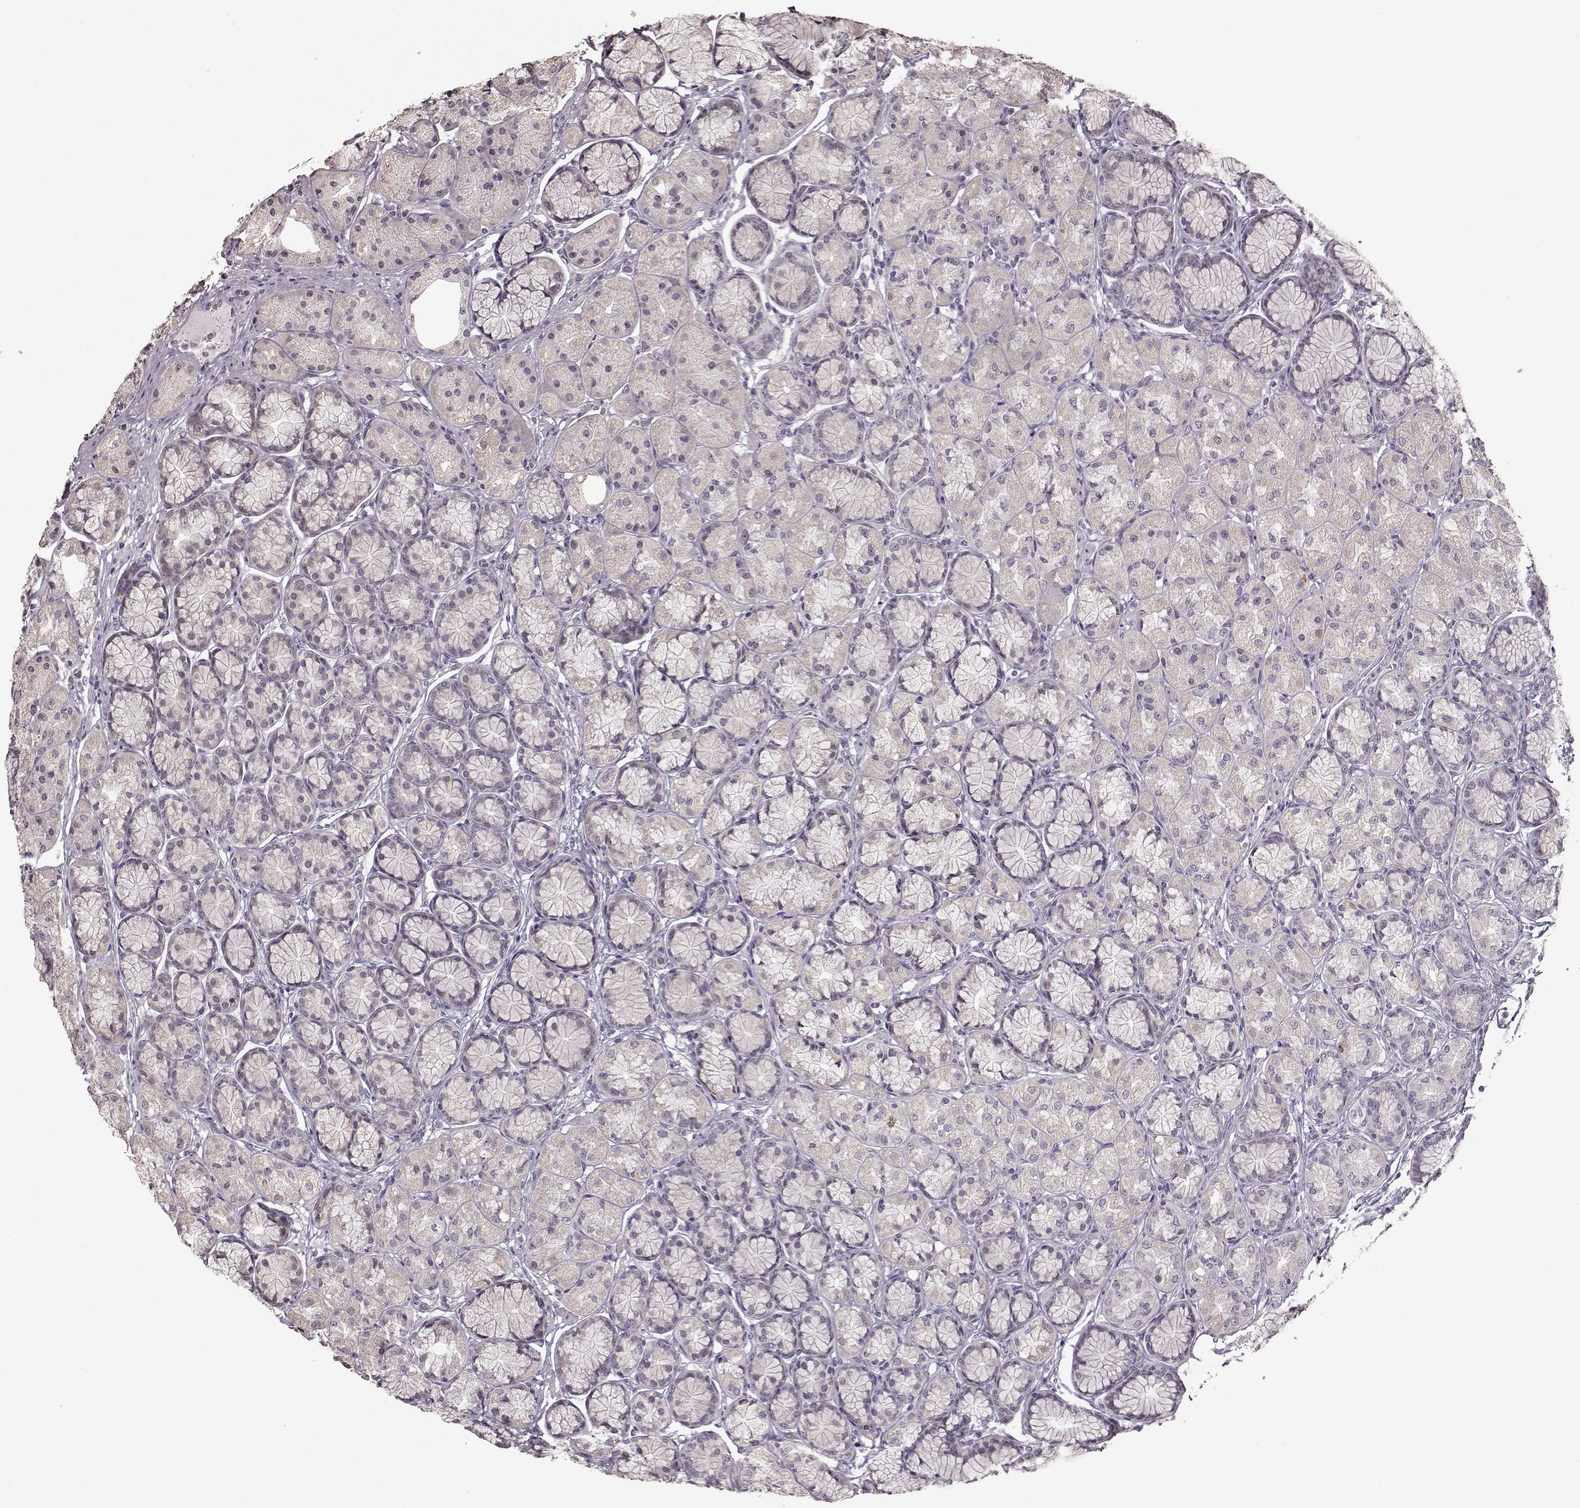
{"staining": {"intensity": "weak", "quantity": "<25%", "location": "cytoplasmic/membranous"}, "tissue": "stomach", "cell_type": "Glandular cells", "image_type": "normal", "snomed": [{"axis": "morphology", "description": "Normal tissue, NOS"}, {"axis": "morphology", "description": "Adenocarcinoma, NOS"}, {"axis": "morphology", "description": "Adenocarcinoma, High grade"}, {"axis": "topography", "description": "Stomach, upper"}, {"axis": "topography", "description": "Stomach"}], "caption": "DAB immunohistochemical staining of normal human stomach displays no significant staining in glandular cells. (DAB immunohistochemistry with hematoxylin counter stain).", "gene": "FSHB", "patient": {"sex": "female", "age": 65}}